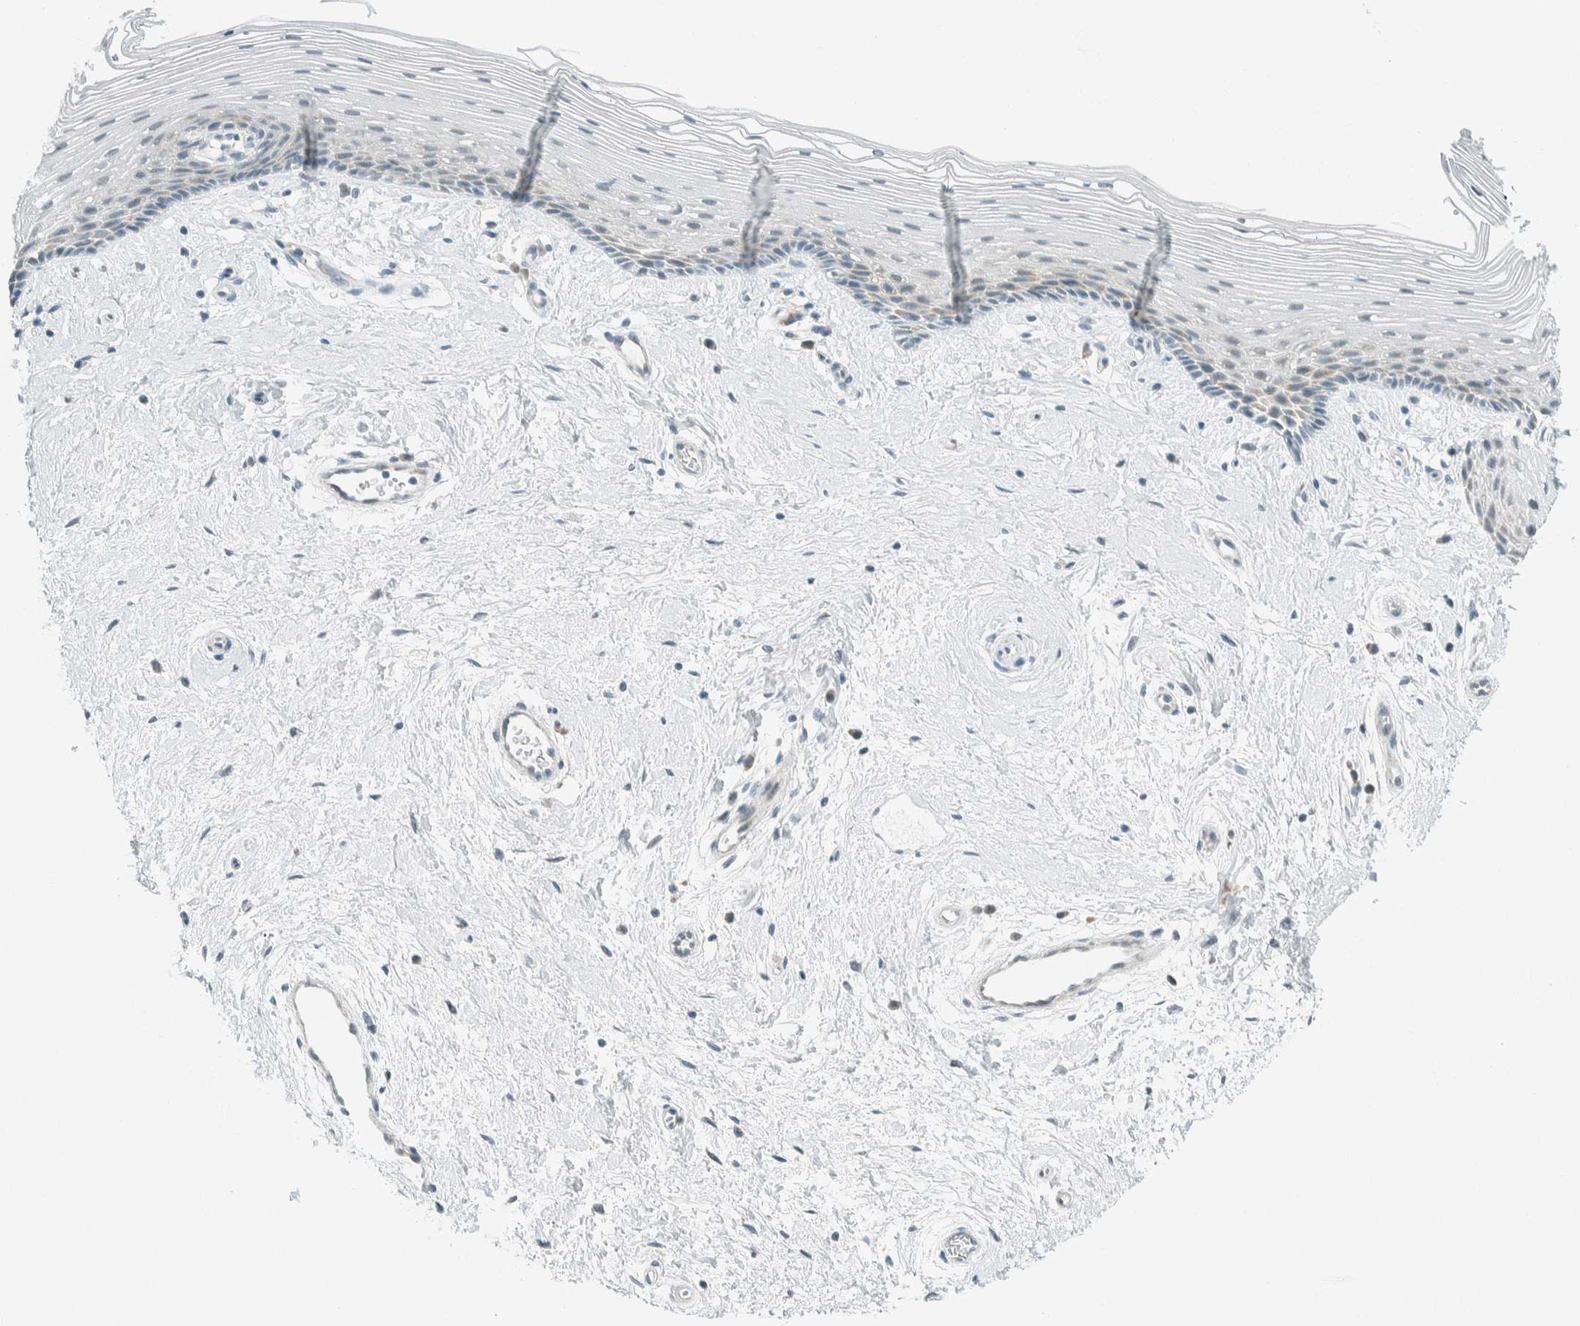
{"staining": {"intensity": "weak", "quantity": "<25%", "location": "cytoplasmic/membranous"}, "tissue": "vagina", "cell_type": "Squamous epithelial cells", "image_type": "normal", "snomed": [{"axis": "morphology", "description": "Normal tissue, NOS"}, {"axis": "topography", "description": "Vagina"}], "caption": "The immunohistochemistry (IHC) photomicrograph has no significant staining in squamous epithelial cells of vagina.", "gene": "AARSD1", "patient": {"sex": "female", "age": 46}}